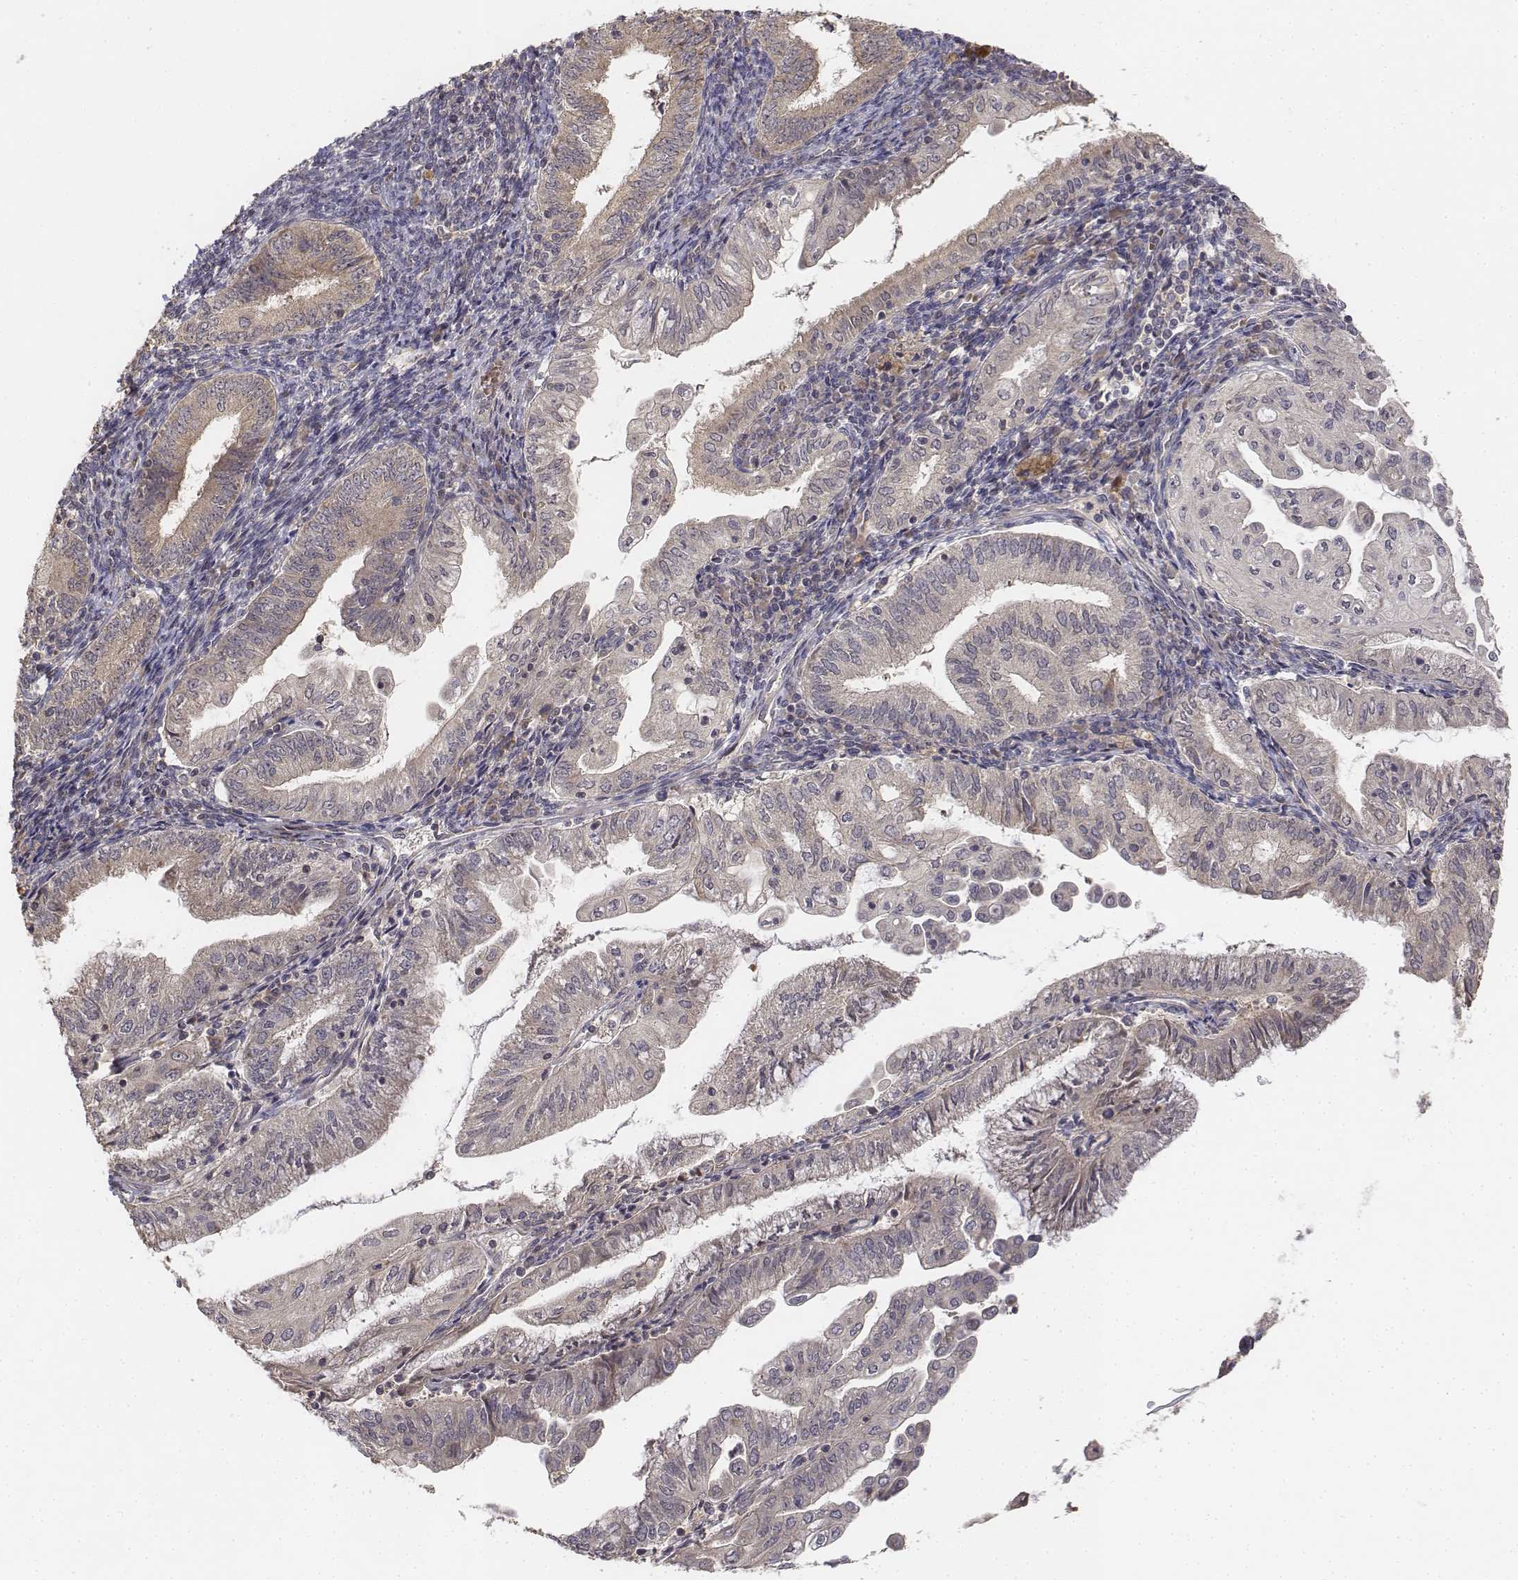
{"staining": {"intensity": "weak", "quantity": "25%-75%", "location": "cytoplasmic/membranous"}, "tissue": "endometrial cancer", "cell_type": "Tumor cells", "image_type": "cancer", "snomed": [{"axis": "morphology", "description": "Adenocarcinoma, NOS"}, {"axis": "topography", "description": "Endometrium"}], "caption": "This image exhibits IHC staining of endometrial adenocarcinoma, with low weak cytoplasmic/membranous expression in approximately 25%-75% of tumor cells.", "gene": "FBXO21", "patient": {"sex": "female", "age": 55}}